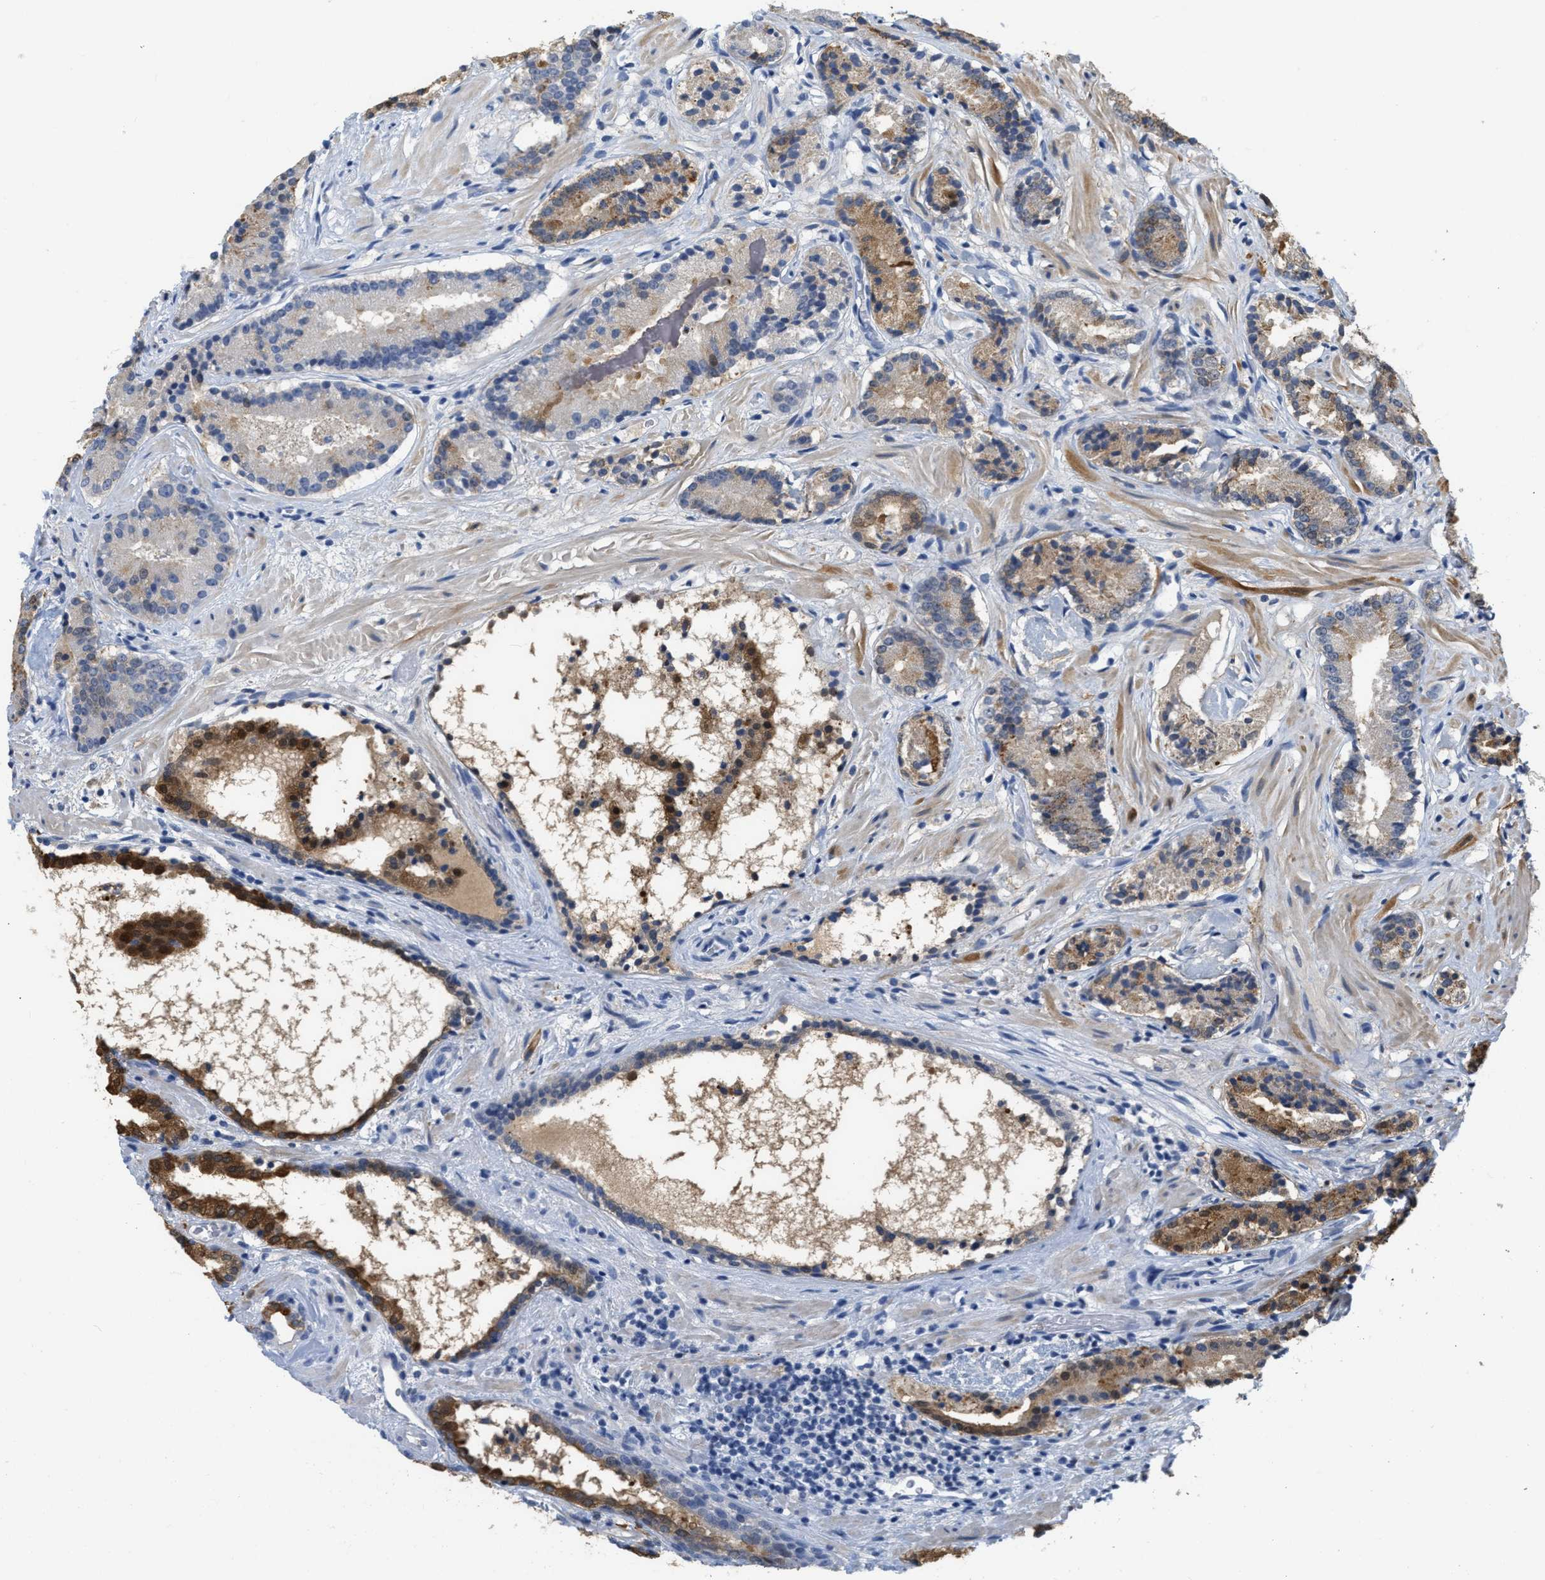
{"staining": {"intensity": "moderate", "quantity": ">75%", "location": "cytoplasmic/membranous"}, "tissue": "prostate cancer", "cell_type": "Tumor cells", "image_type": "cancer", "snomed": [{"axis": "morphology", "description": "Adenocarcinoma, Low grade"}, {"axis": "topography", "description": "Prostate"}], "caption": "Low-grade adenocarcinoma (prostate) tissue displays moderate cytoplasmic/membranous staining in approximately >75% of tumor cells The staining was performed using DAB, with brown indicating positive protein expression. Nuclei are stained blue with hematoxylin.", "gene": "CRYM", "patient": {"sex": "male", "age": 51}}